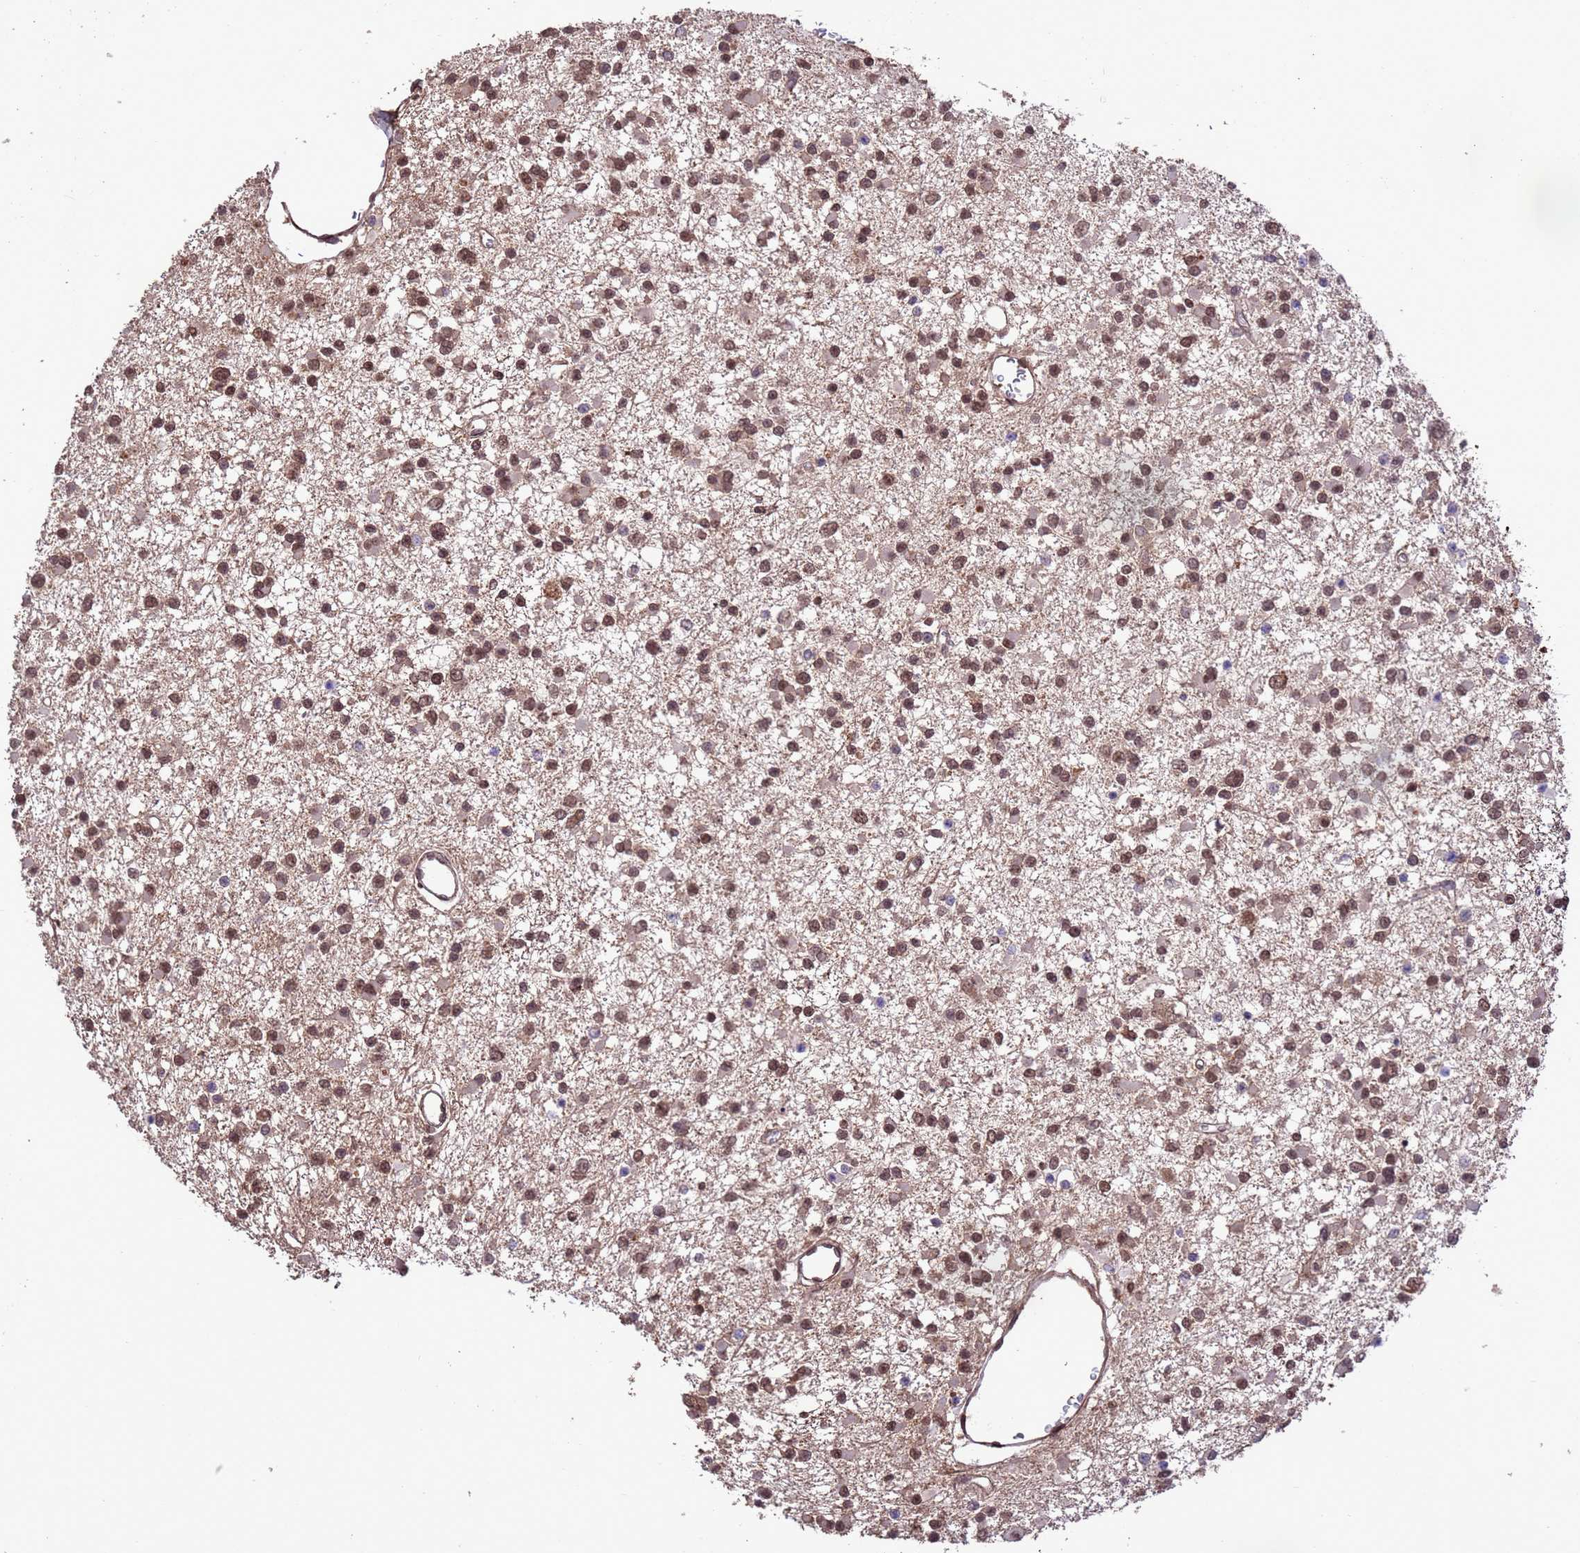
{"staining": {"intensity": "moderate", "quantity": ">75%", "location": "nuclear"}, "tissue": "glioma", "cell_type": "Tumor cells", "image_type": "cancer", "snomed": [{"axis": "morphology", "description": "Glioma, malignant, Low grade"}, {"axis": "topography", "description": "Brain"}], "caption": "Moderate nuclear staining is seen in about >75% of tumor cells in malignant glioma (low-grade). (DAB IHC, brown staining for protein, blue staining for nuclei).", "gene": "VSTM4", "patient": {"sex": "female", "age": 22}}